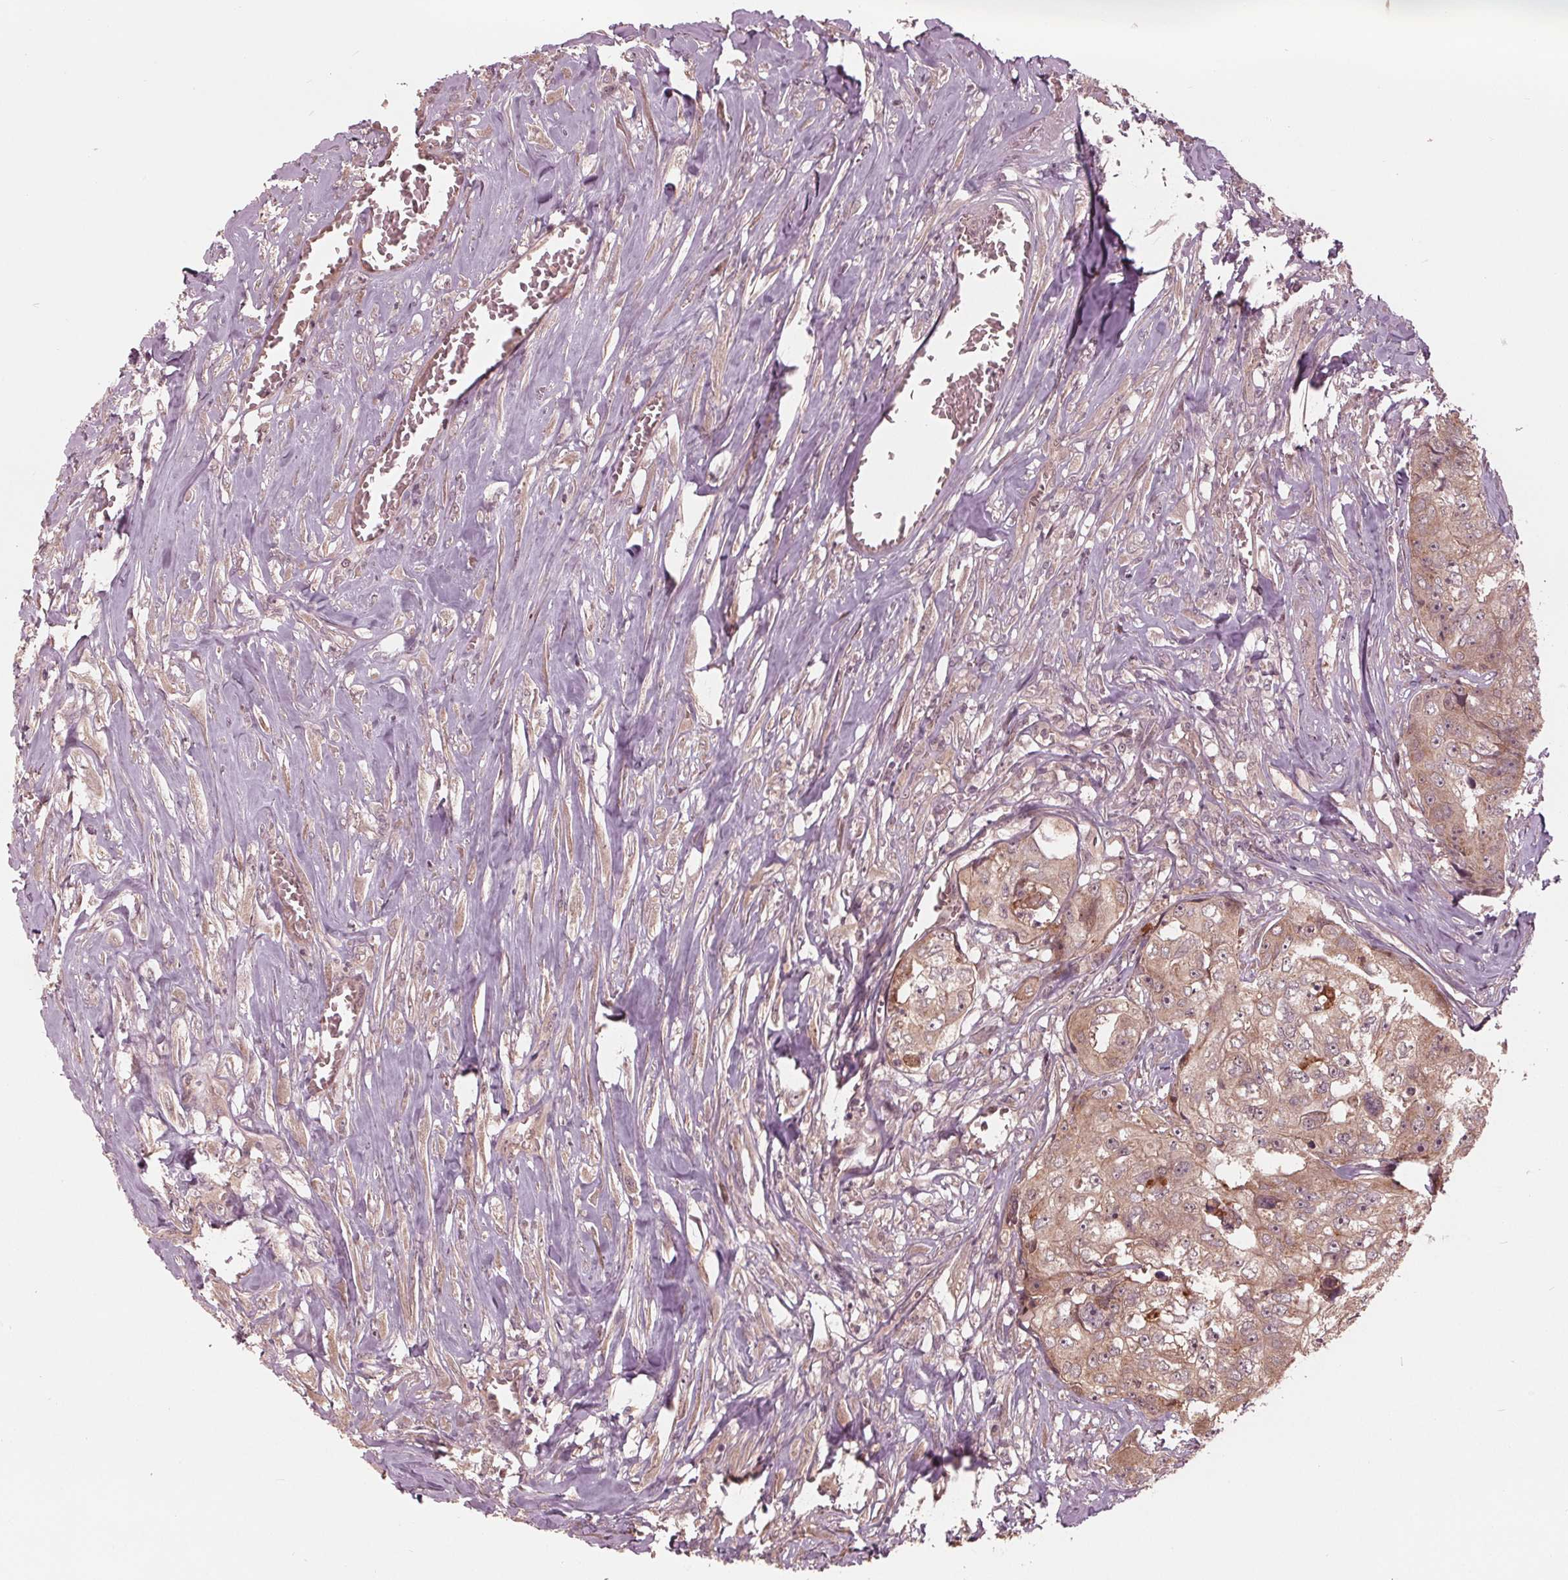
{"staining": {"intensity": "weak", "quantity": ">75%", "location": "cytoplasmic/membranous"}, "tissue": "colorectal cancer", "cell_type": "Tumor cells", "image_type": "cancer", "snomed": [{"axis": "morphology", "description": "Adenocarcinoma, NOS"}, {"axis": "topography", "description": "Rectum"}], "caption": "Colorectal cancer was stained to show a protein in brown. There is low levels of weak cytoplasmic/membranous staining in about >75% of tumor cells.", "gene": "ZNF471", "patient": {"sex": "female", "age": 62}}